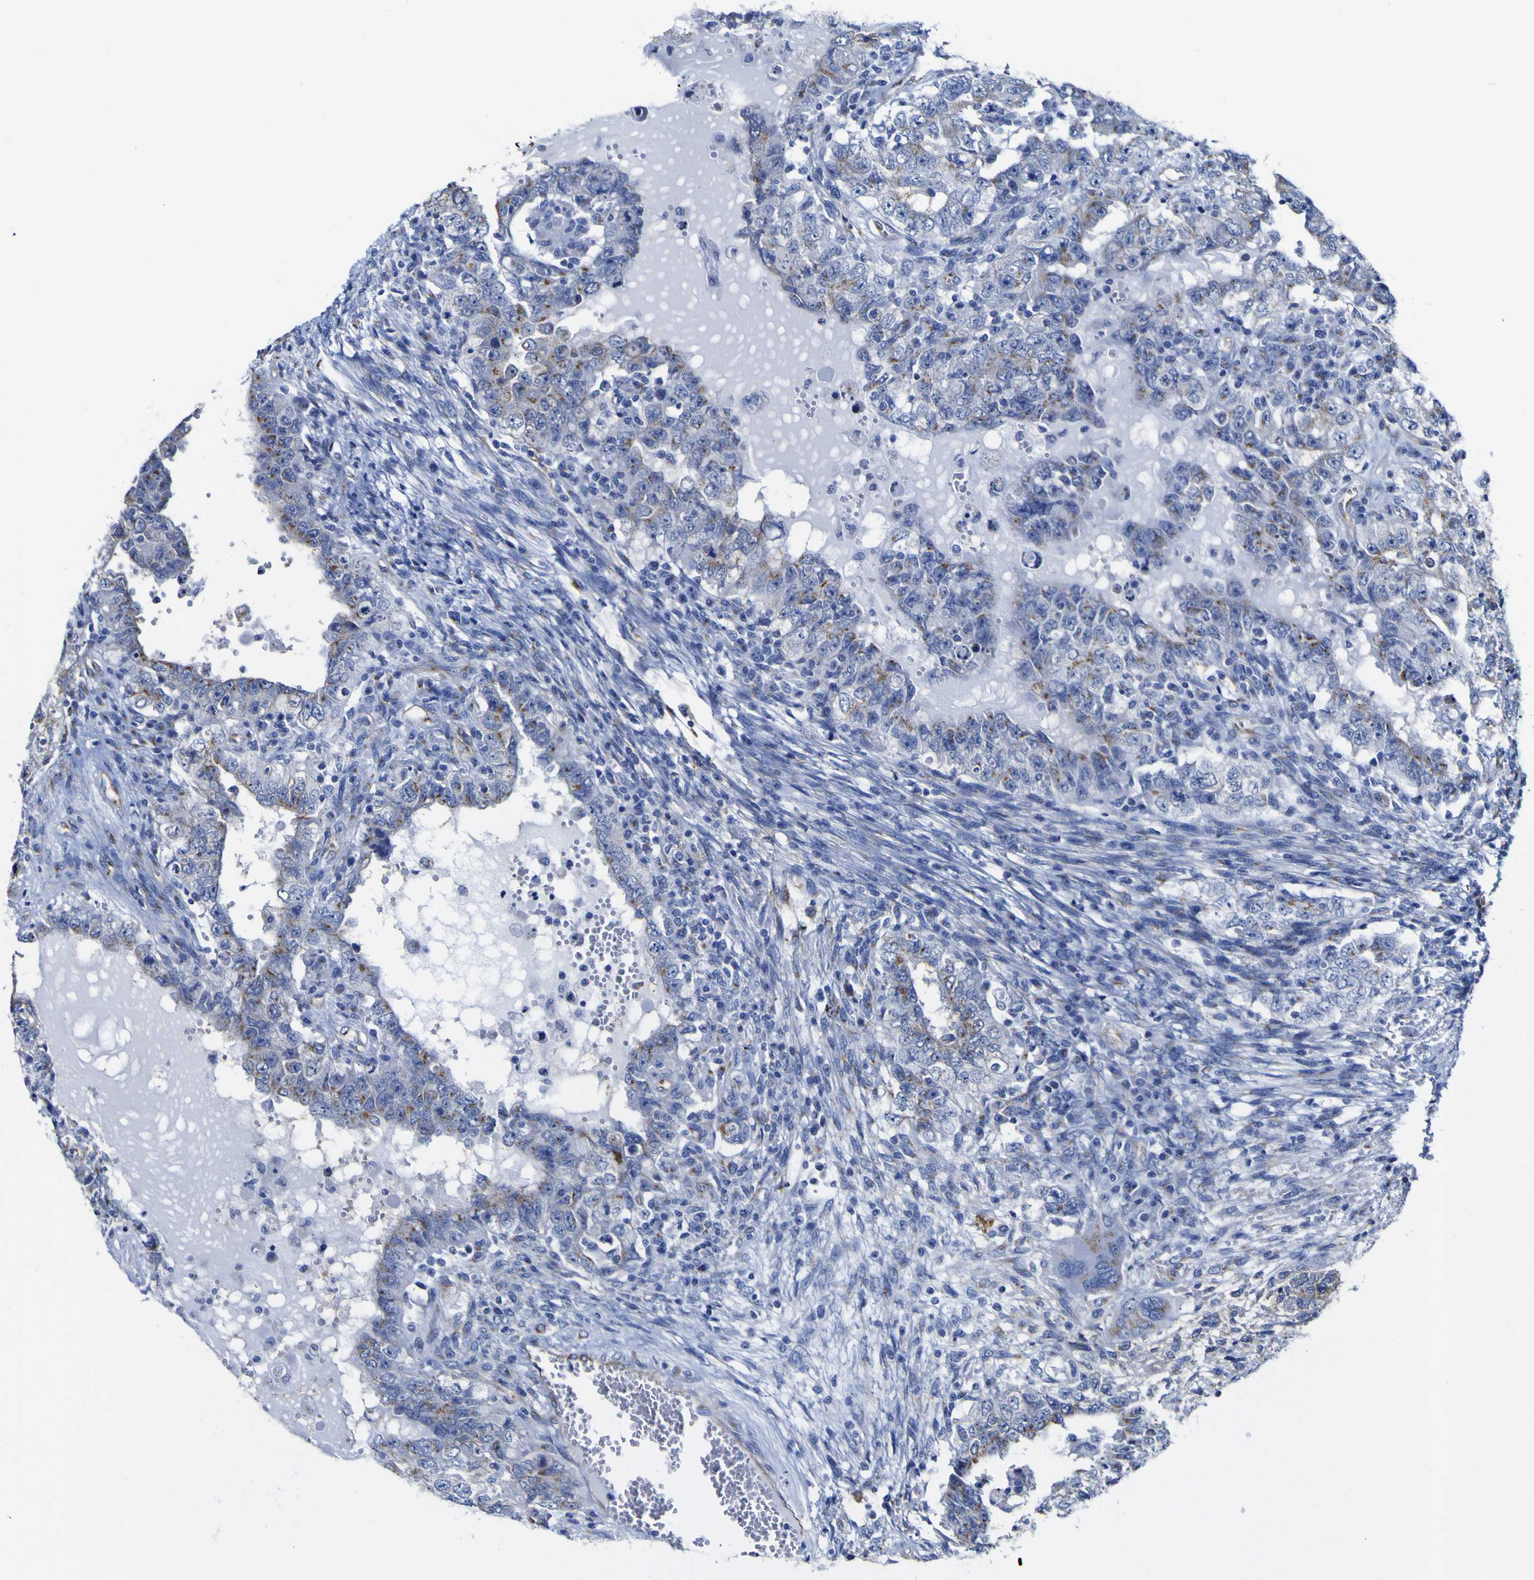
{"staining": {"intensity": "weak", "quantity": "25%-75%", "location": "cytoplasmic/membranous"}, "tissue": "testis cancer", "cell_type": "Tumor cells", "image_type": "cancer", "snomed": [{"axis": "morphology", "description": "Carcinoma, Embryonal, NOS"}, {"axis": "topography", "description": "Testis"}], "caption": "This is an image of immunohistochemistry staining of testis embryonal carcinoma, which shows weak staining in the cytoplasmic/membranous of tumor cells.", "gene": "GOLM1", "patient": {"sex": "male", "age": 26}}